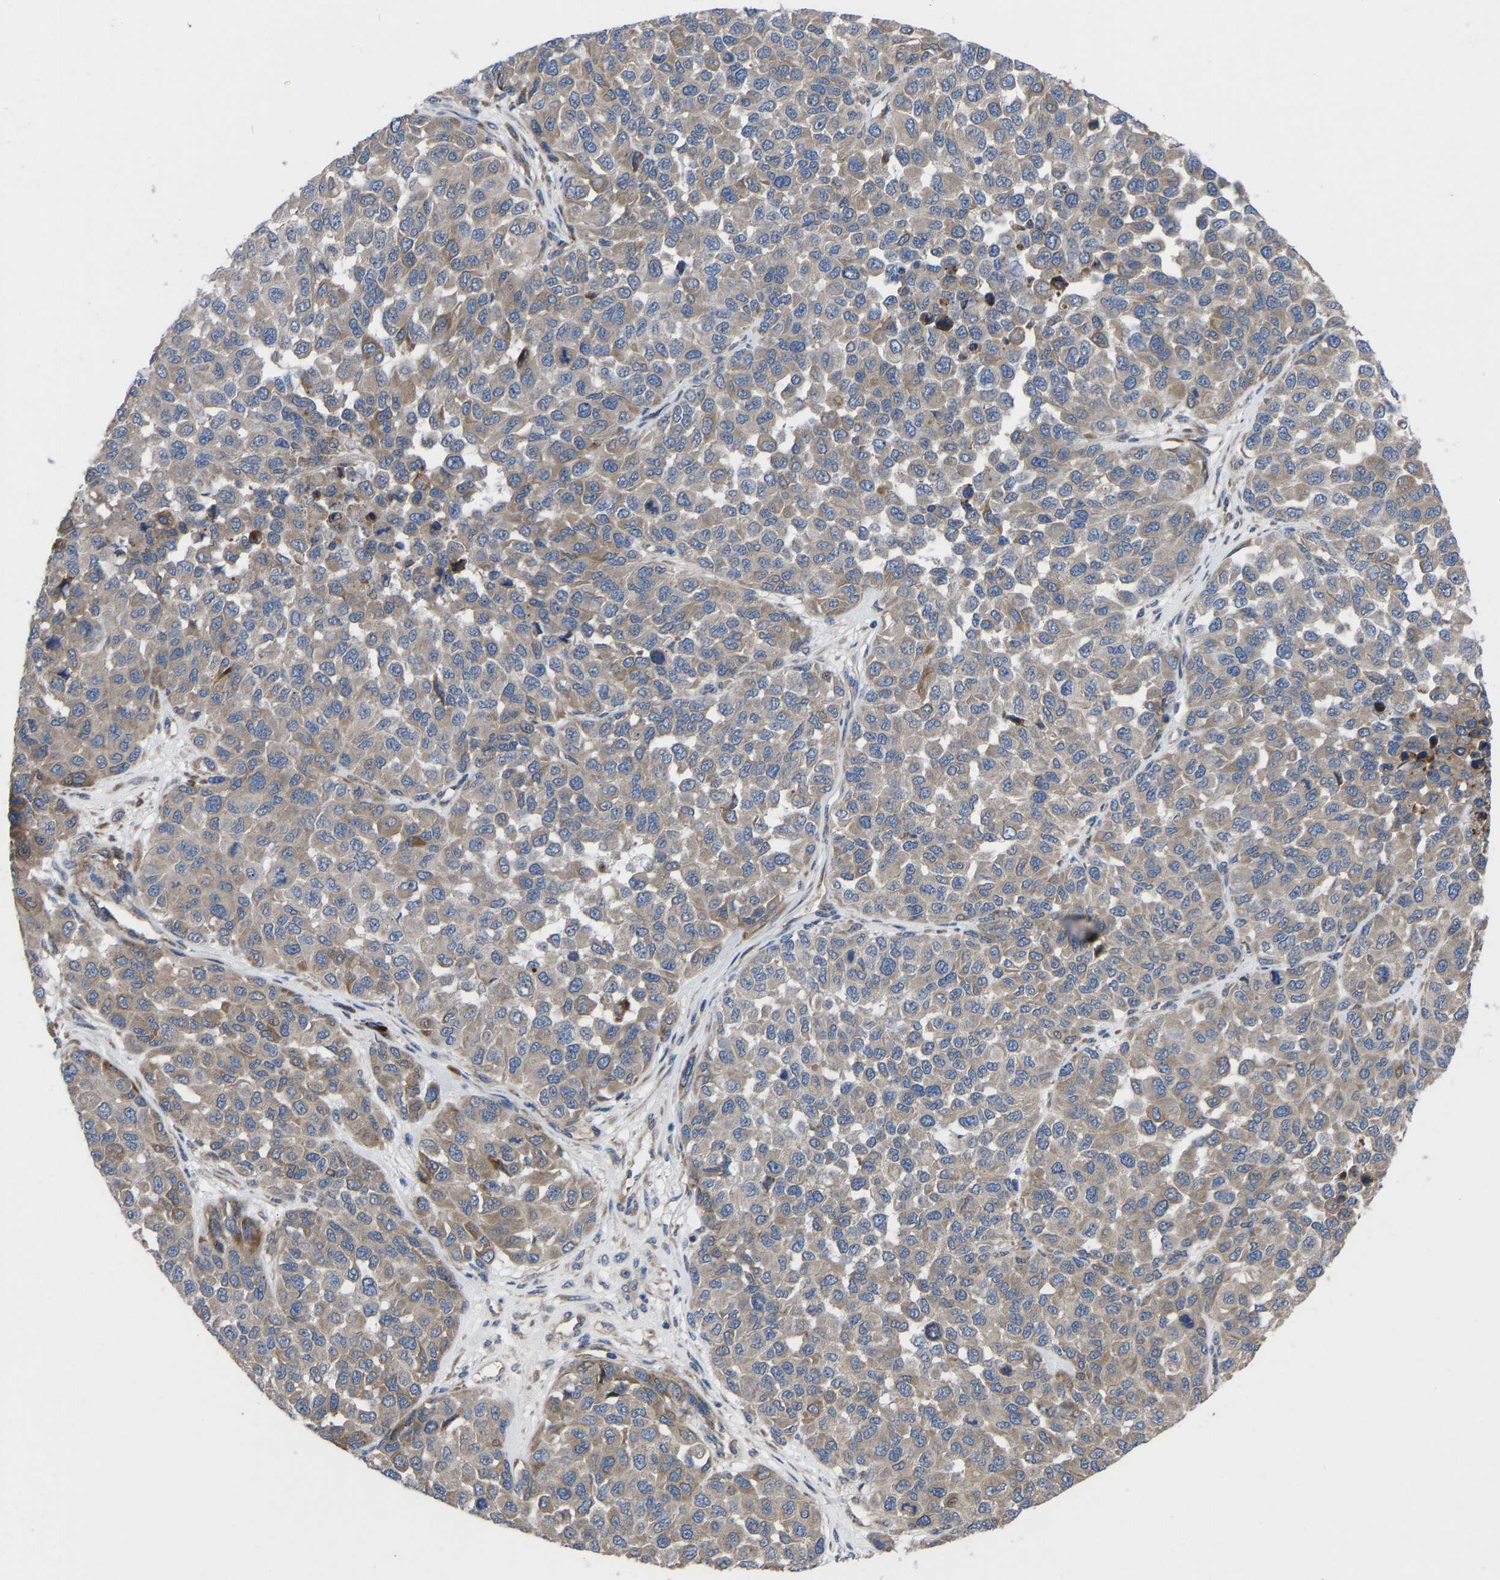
{"staining": {"intensity": "weak", "quantity": ">75%", "location": "cytoplasmic/membranous"}, "tissue": "melanoma", "cell_type": "Tumor cells", "image_type": "cancer", "snomed": [{"axis": "morphology", "description": "Malignant melanoma, NOS"}, {"axis": "topography", "description": "Skin"}], "caption": "A photomicrograph showing weak cytoplasmic/membranous staining in approximately >75% of tumor cells in melanoma, as visualized by brown immunohistochemical staining.", "gene": "TMEM38B", "patient": {"sex": "male", "age": 62}}